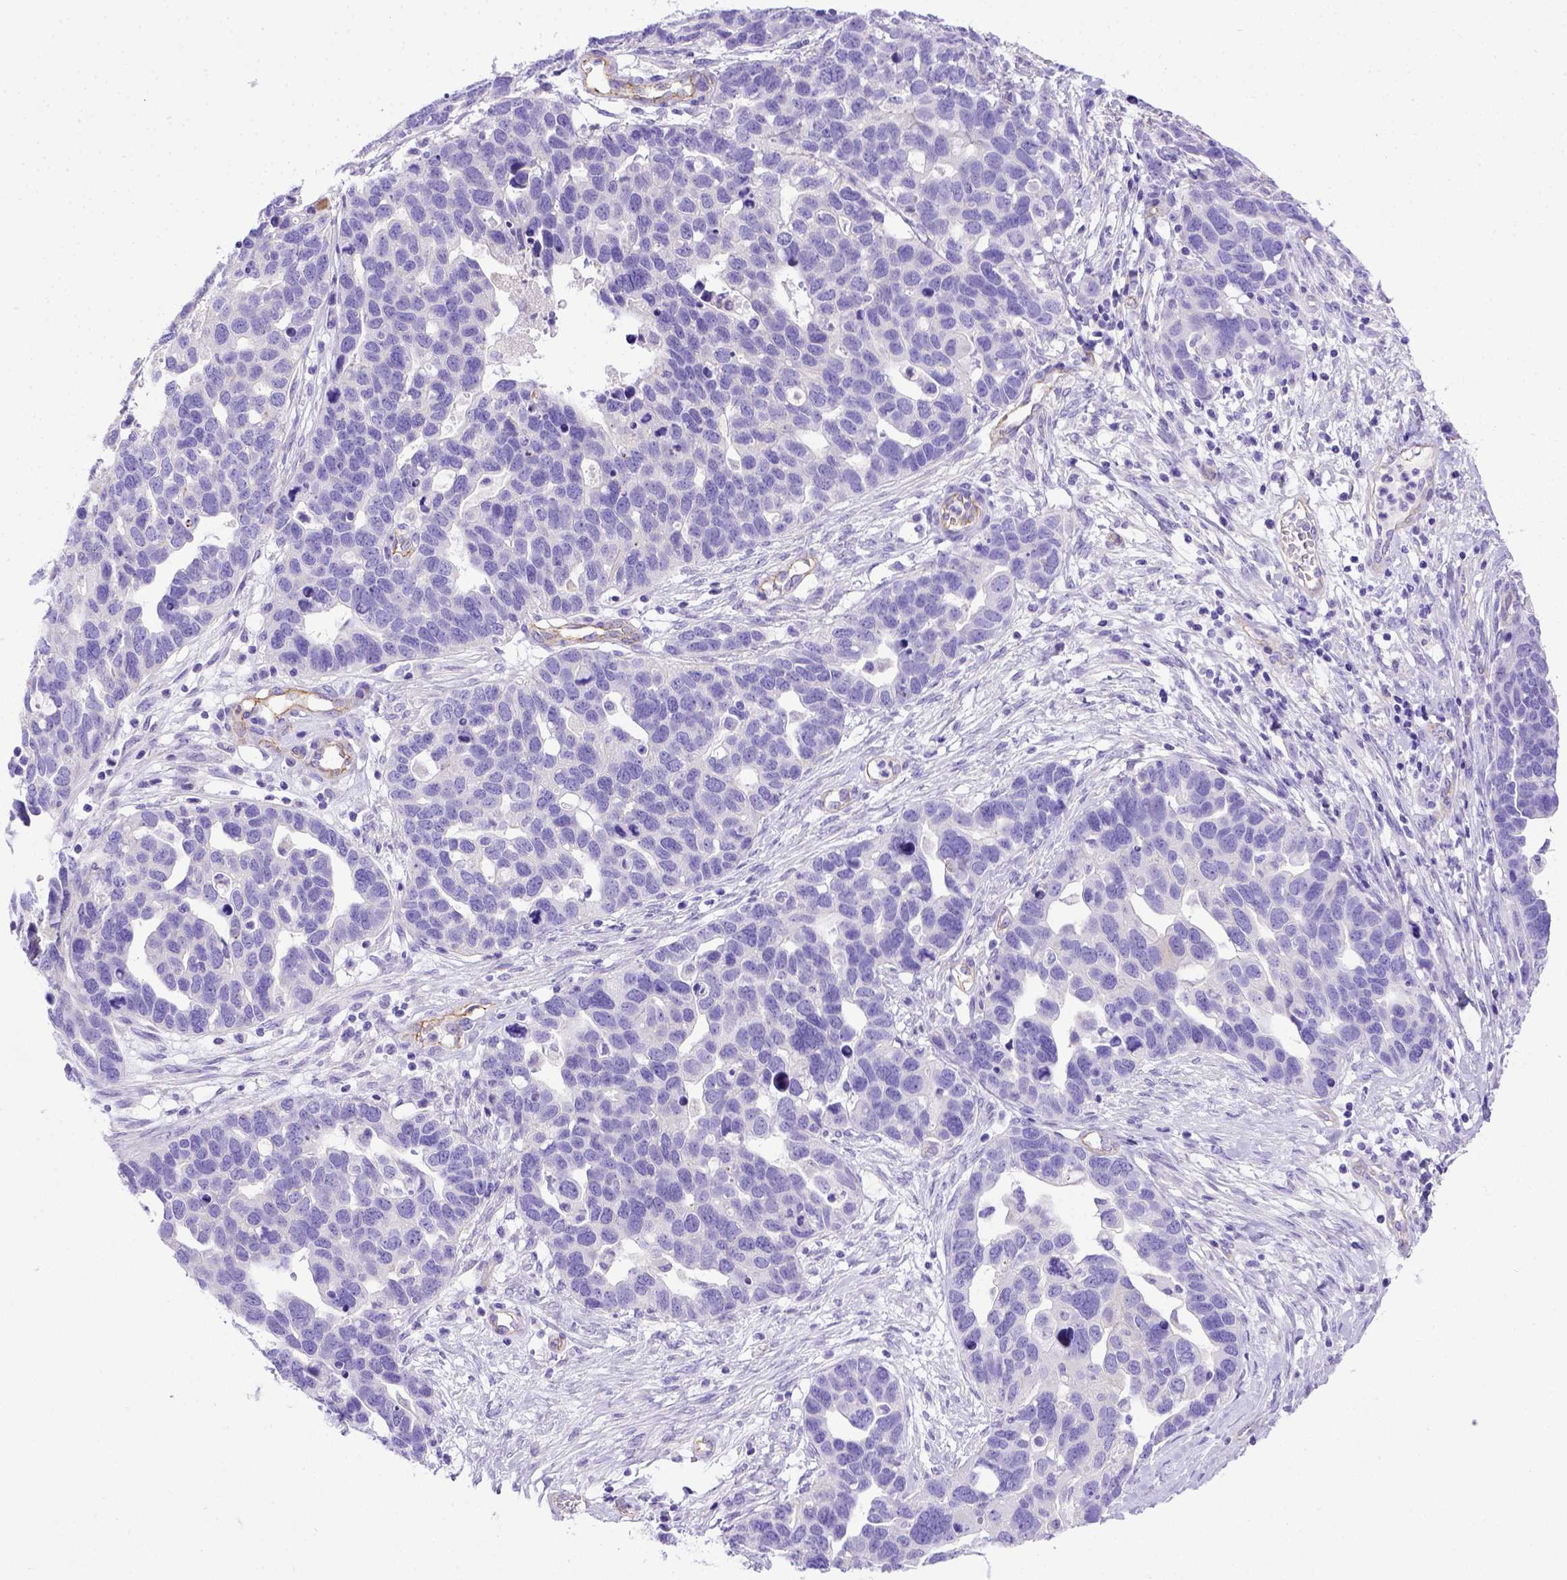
{"staining": {"intensity": "negative", "quantity": "none", "location": "none"}, "tissue": "ovarian cancer", "cell_type": "Tumor cells", "image_type": "cancer", "snomed": [{"axis": "morphology", "description": "Cystadenocarcinoma, serous, NOS"}, {"axis": "topography", "description": "Ovary"}], "caption": "Tumor cells are negative for brown protein staining in serous cystadenocarcinoma (ovarian). Nuclei are stained in blue.", "gene": "LRRC18", "patient": {"sex": "female", "age": 54}}